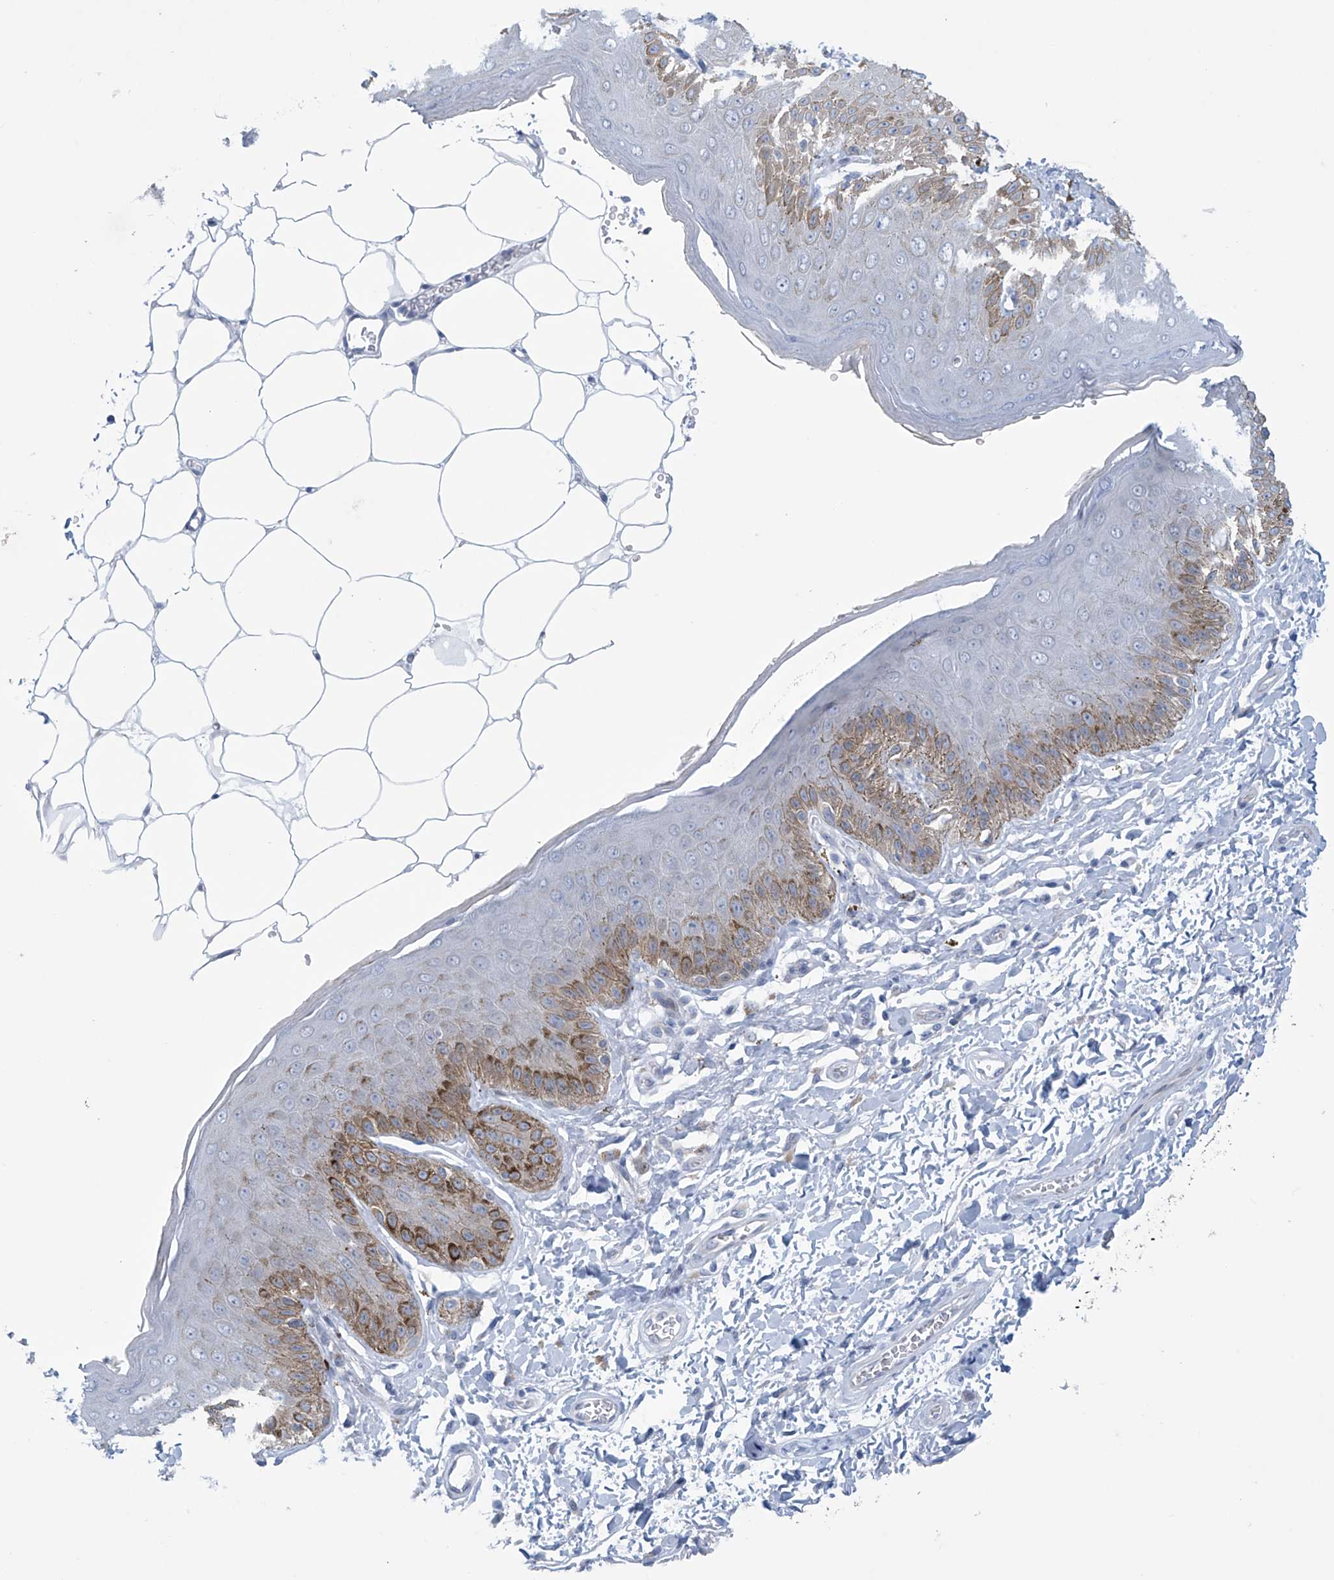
{"staining": {"intensity": "moderate", "quantity": "25%-75%", "location": "cytoplasmic/membranous"}, "tissue": "skin", "cell_type": "Epidermal cells", "image_type": "normal", "snomed": [{"axis": "morphology", "description": "Normal tissue, NOS"}, {"axis": "topography", "description": "Anal"}], "caption": "Brown immunohistochemical staining in benign skin demonstrates moderate cytoplasmic/membranous staining in about 25%-75% of epidermal cells. Using DAB (brown) and hematoxylin (blue) stains, captured at high magnification using brightfield microscopy.", "gene": "SLC35A5", "patient": {"sex": "male", "age": 44}}